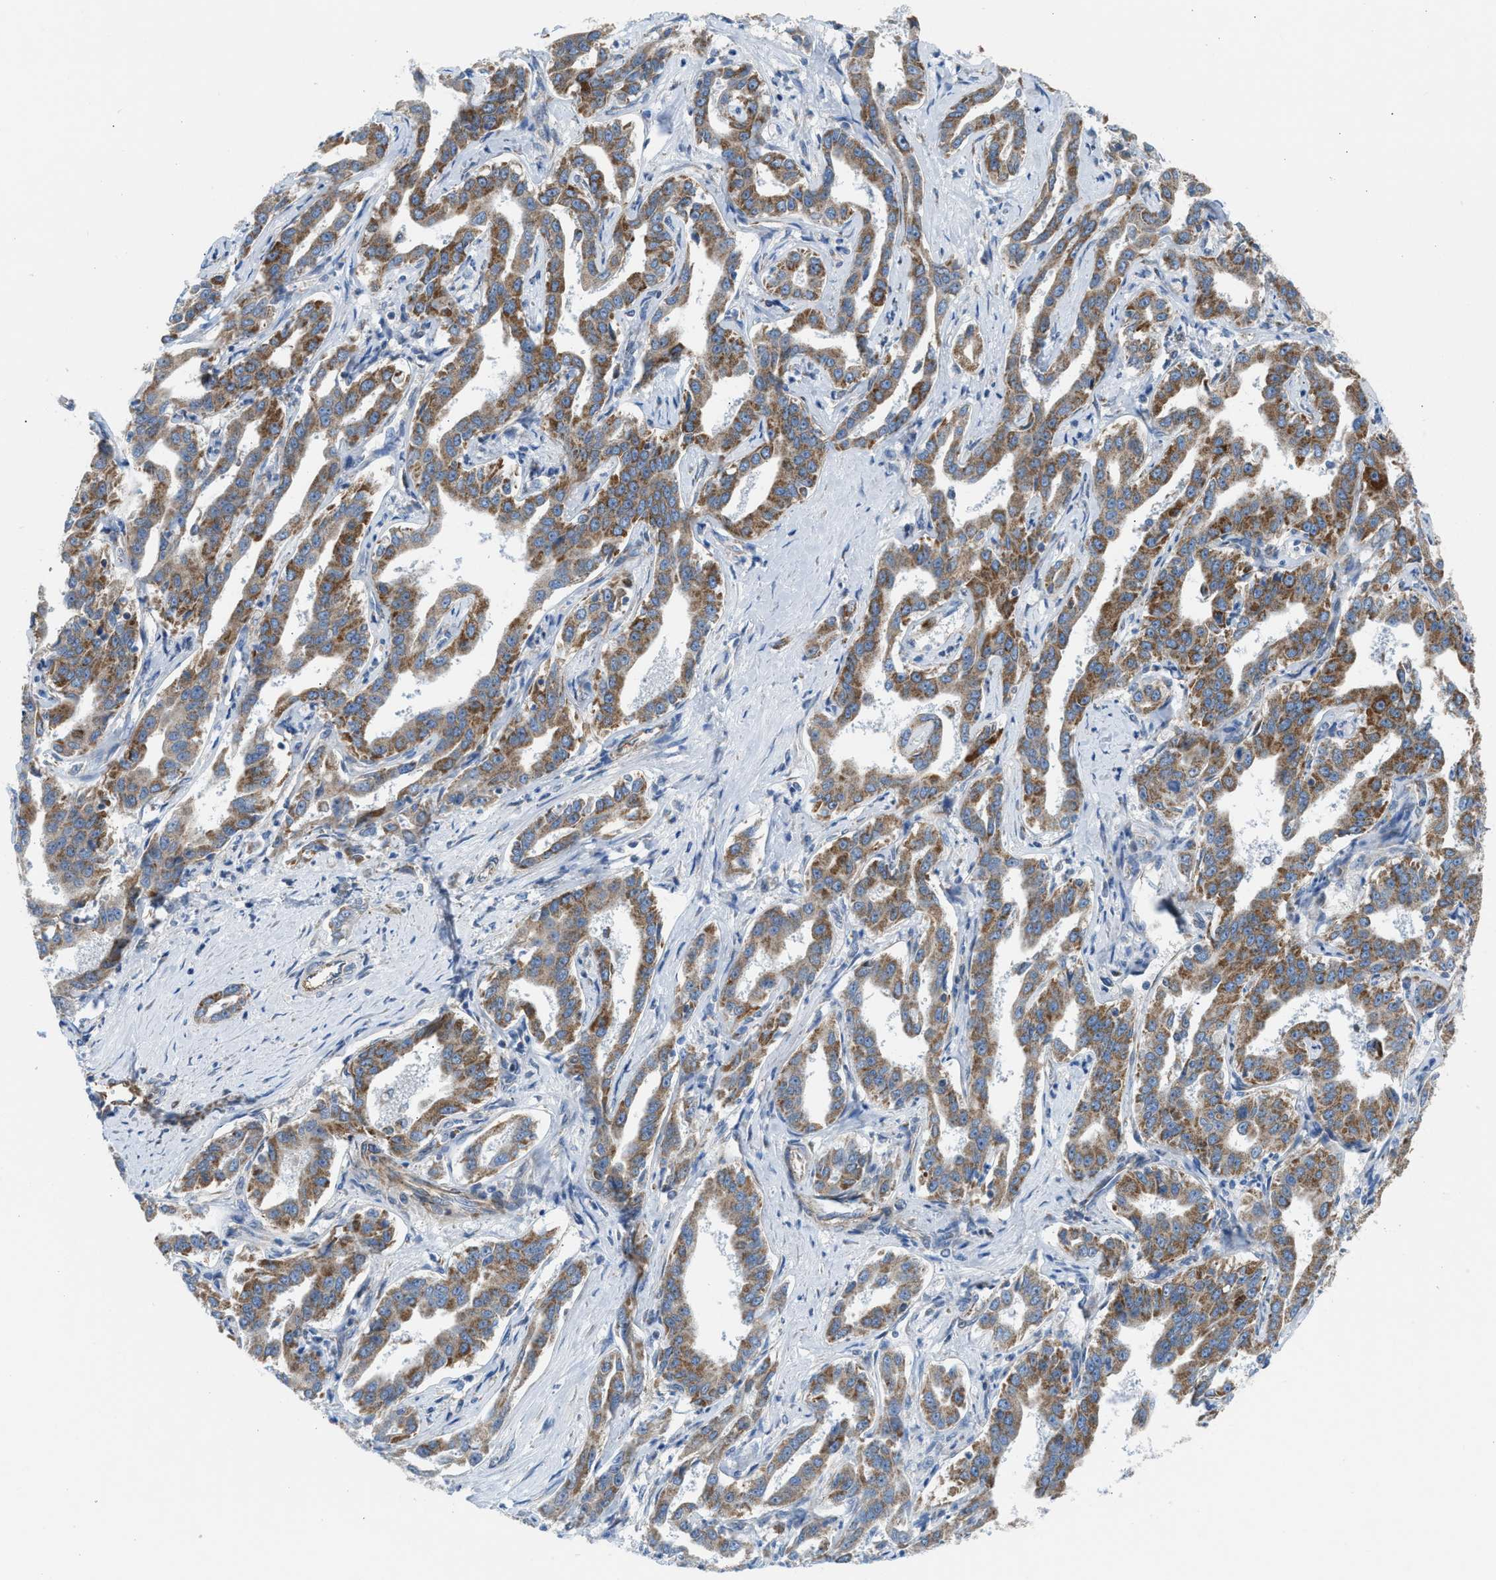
{"staining": {"intensity": "moderate", "quantity": ">75%", "location": "cytoplasmic/membranous"}, "tissue": "liver cancer", "cell_type": "Tumor cells", "image_type": "cancer", "snomed": [{"axis": "morphology", "description": "Cholangiocarcinoma"}, {"axis": "topography", "description": "Liver"}], "caption": "Immunohistochemical staining of liver cancer demonstrates moderate cytoplasmic/membranous protein positivity in about >75% of tumor cells. The staining was performed using DAB (3,3'-diaminobenzidine) to visualize the protein expression in brown, while the nuclei were stained in blue with hematoxylin (Magnification: 20x).", "gene": "SLC10A3", "patient": {"sex": "male", "age": 59}}